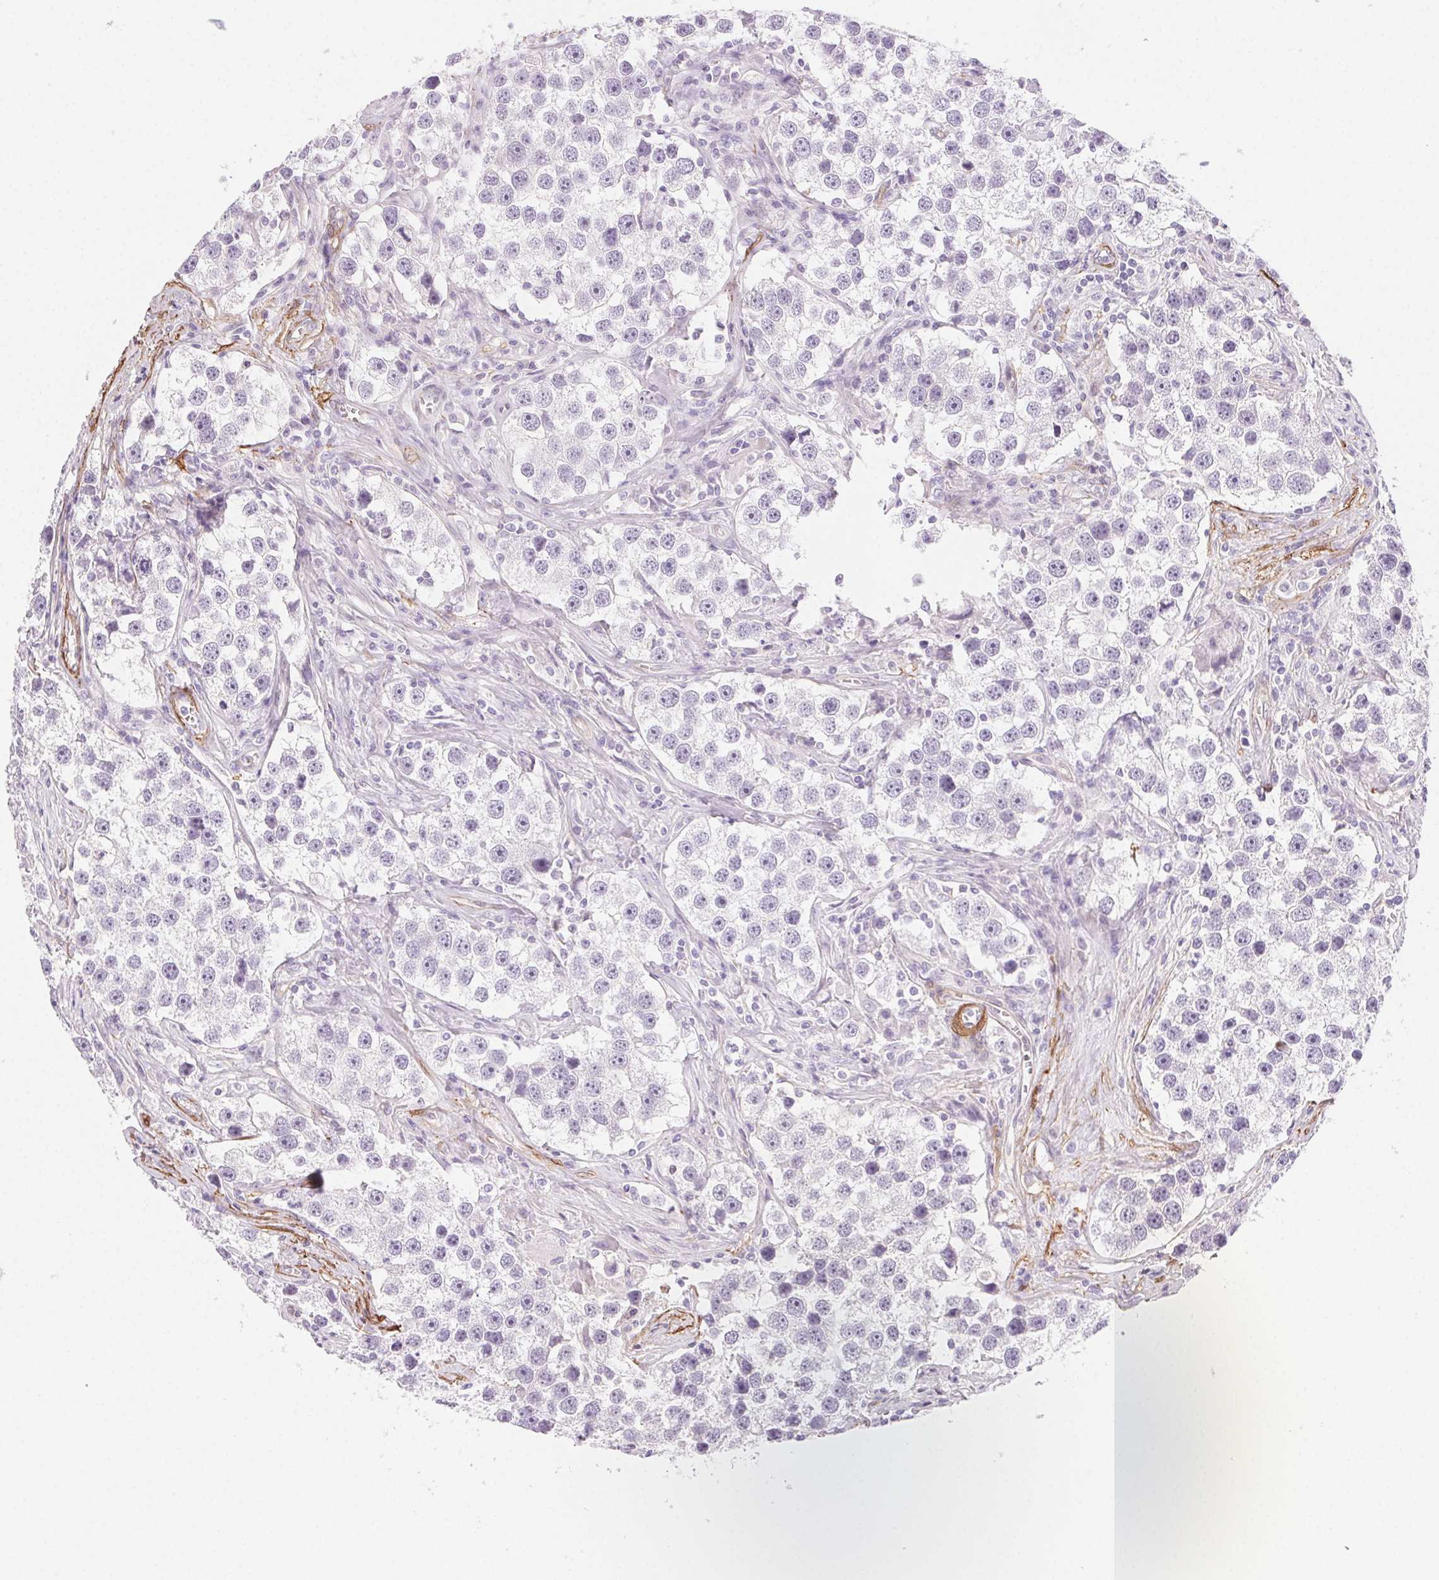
{"staining": {"intensity": "negative", "quantity": "none", "location": "none"}, "tissue": "testis cancer", "cell_type": "Tumor cells", "image_type": "cancer", "snomed": [{"axis": "morphology", "description": "Seminoma, NOS"}, {"axis": "topography", "description": "Testis"}], "caption": "Human testis cancer stained for a protein using IHC shows no staining in tumor cells.", "gene": "GPX8", "patient": {"sex": "male", "age": 49}}